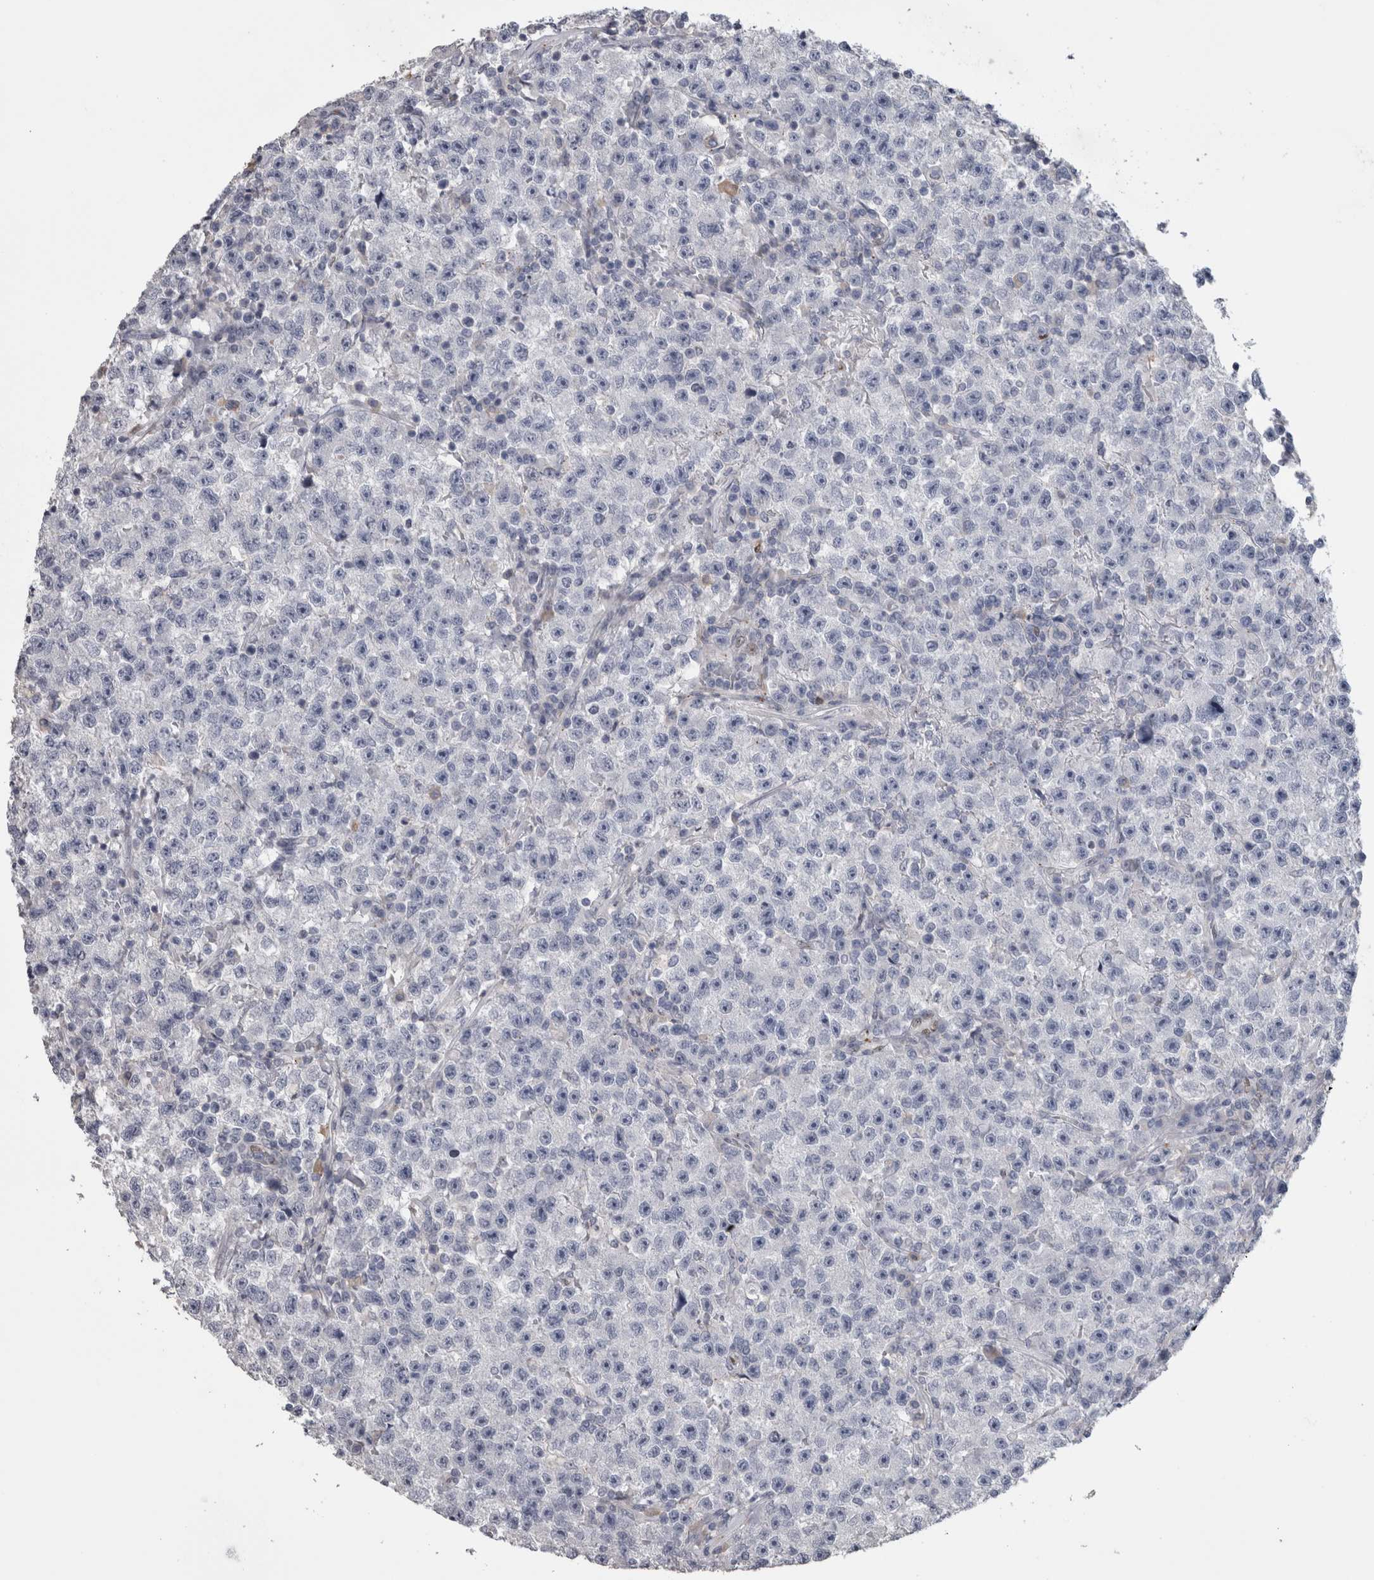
{"staining": {"intensity": "negative", "quantity": "none", "location": "none"}, "tissue": "testis cancer", "cell_type": "Tumor cells", "image_type": "cancer", "snomed": [{"axis": "morphology", "description": "Seminoma, NOS"}, {"axis": "topography", "description": "Testis"}], "caption": "The immunohistochemistry micrograph has no significant positivity in tumor cells of testis seminoma tissue.", "gene": "IL33", "patient": {"sex": "male", "age": 22}}